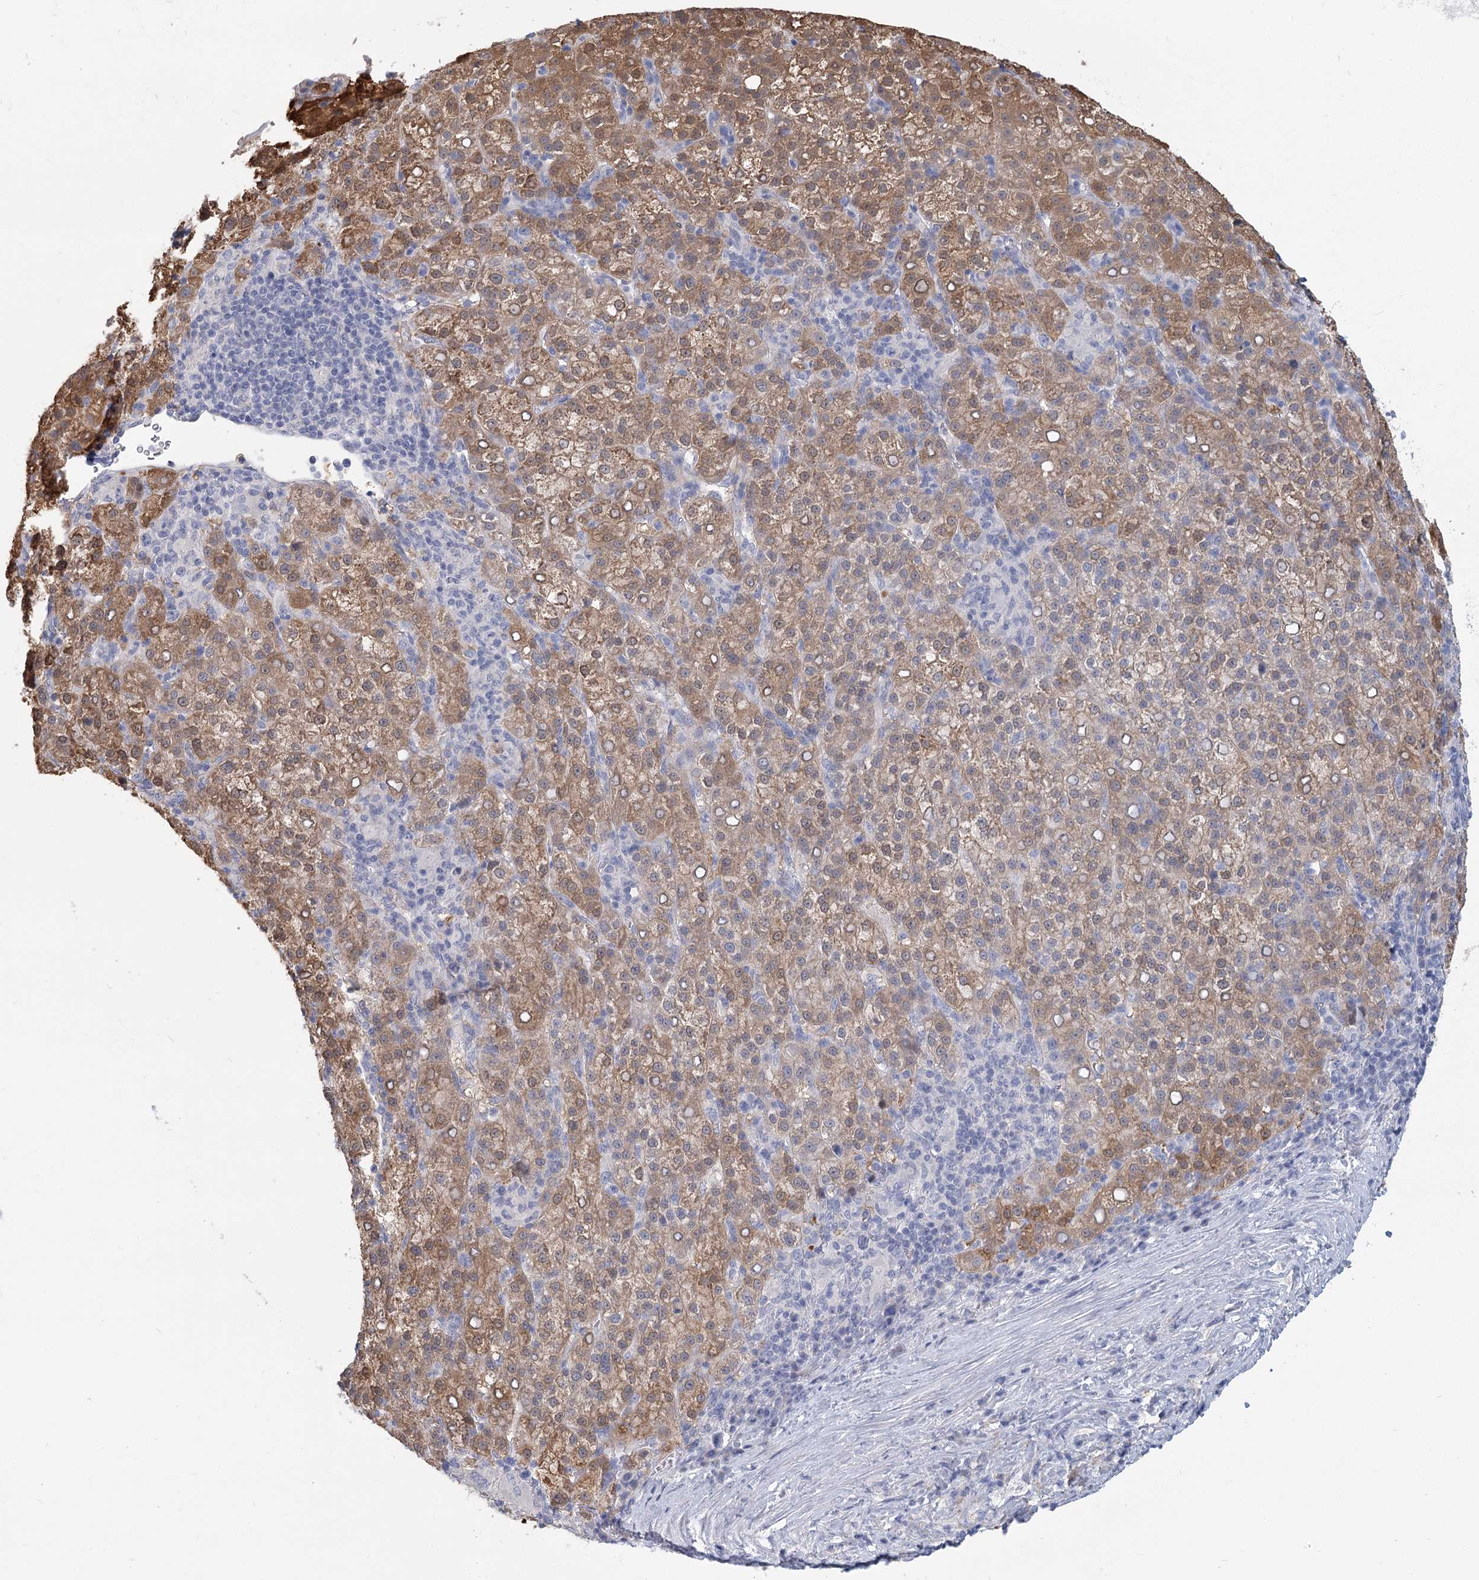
{"staining": {"intensity": "moderate", "quantity": ">75%", "location": "cytoplasmic/membranous"}, "tissue": "liver cancer", "cell_type": "Tumor cells", "image_type": "cancer", "snomed": [{"axis": "morphology", "description": "Carcinoma, Hepatocellular, NOS"}, {"axis": "topography", "description": "Liver"}], "caption": "Human liver cancer stained with a brown dye demonstrates moderate cytoplasmic/membranous positive expression in about >75% of tumor cells.", "gene": "CNTLN", "patient": {"sex": "female", "age": 58}}